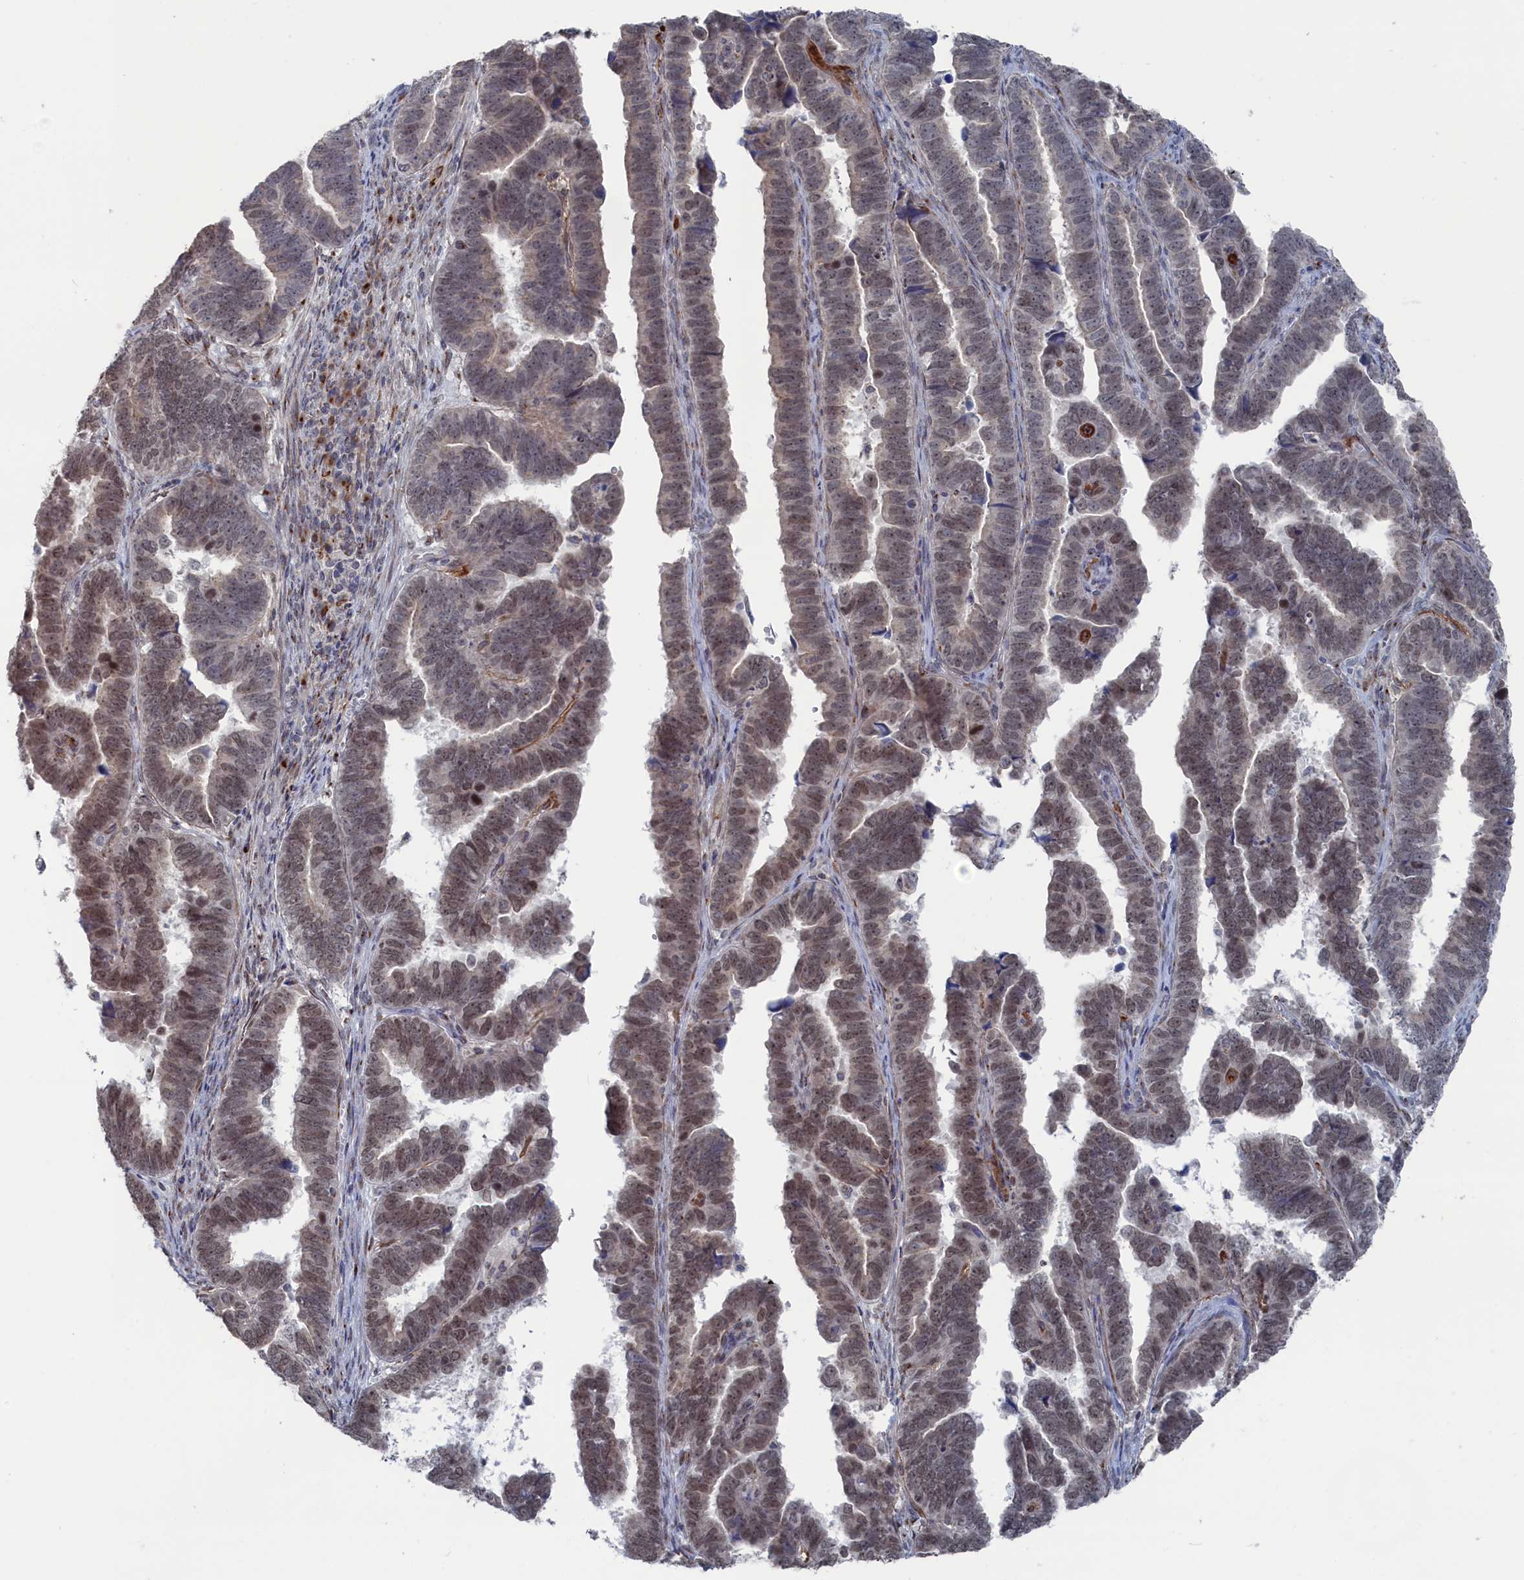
{"staining": {"intensity": "moderate", "quantity": "25%-75%", "location": "nuclear"}, "tissue": "endometrial cancer", "cell_type": "Tumor cells", "image_type": "cancer", "snomed": [{"axis": "morphology", "description": "Adenocarcinoma, NOS"}, {"axis": "topography", "description": "Endometrium"}], "caption": "The image displays staining of adenocarcinoma (endometrial), revealing moderate nuclear protein expression (brown color) within tumor cells.", "gene": "IRX1", "patient": {"sex": "female", "age": 75}}